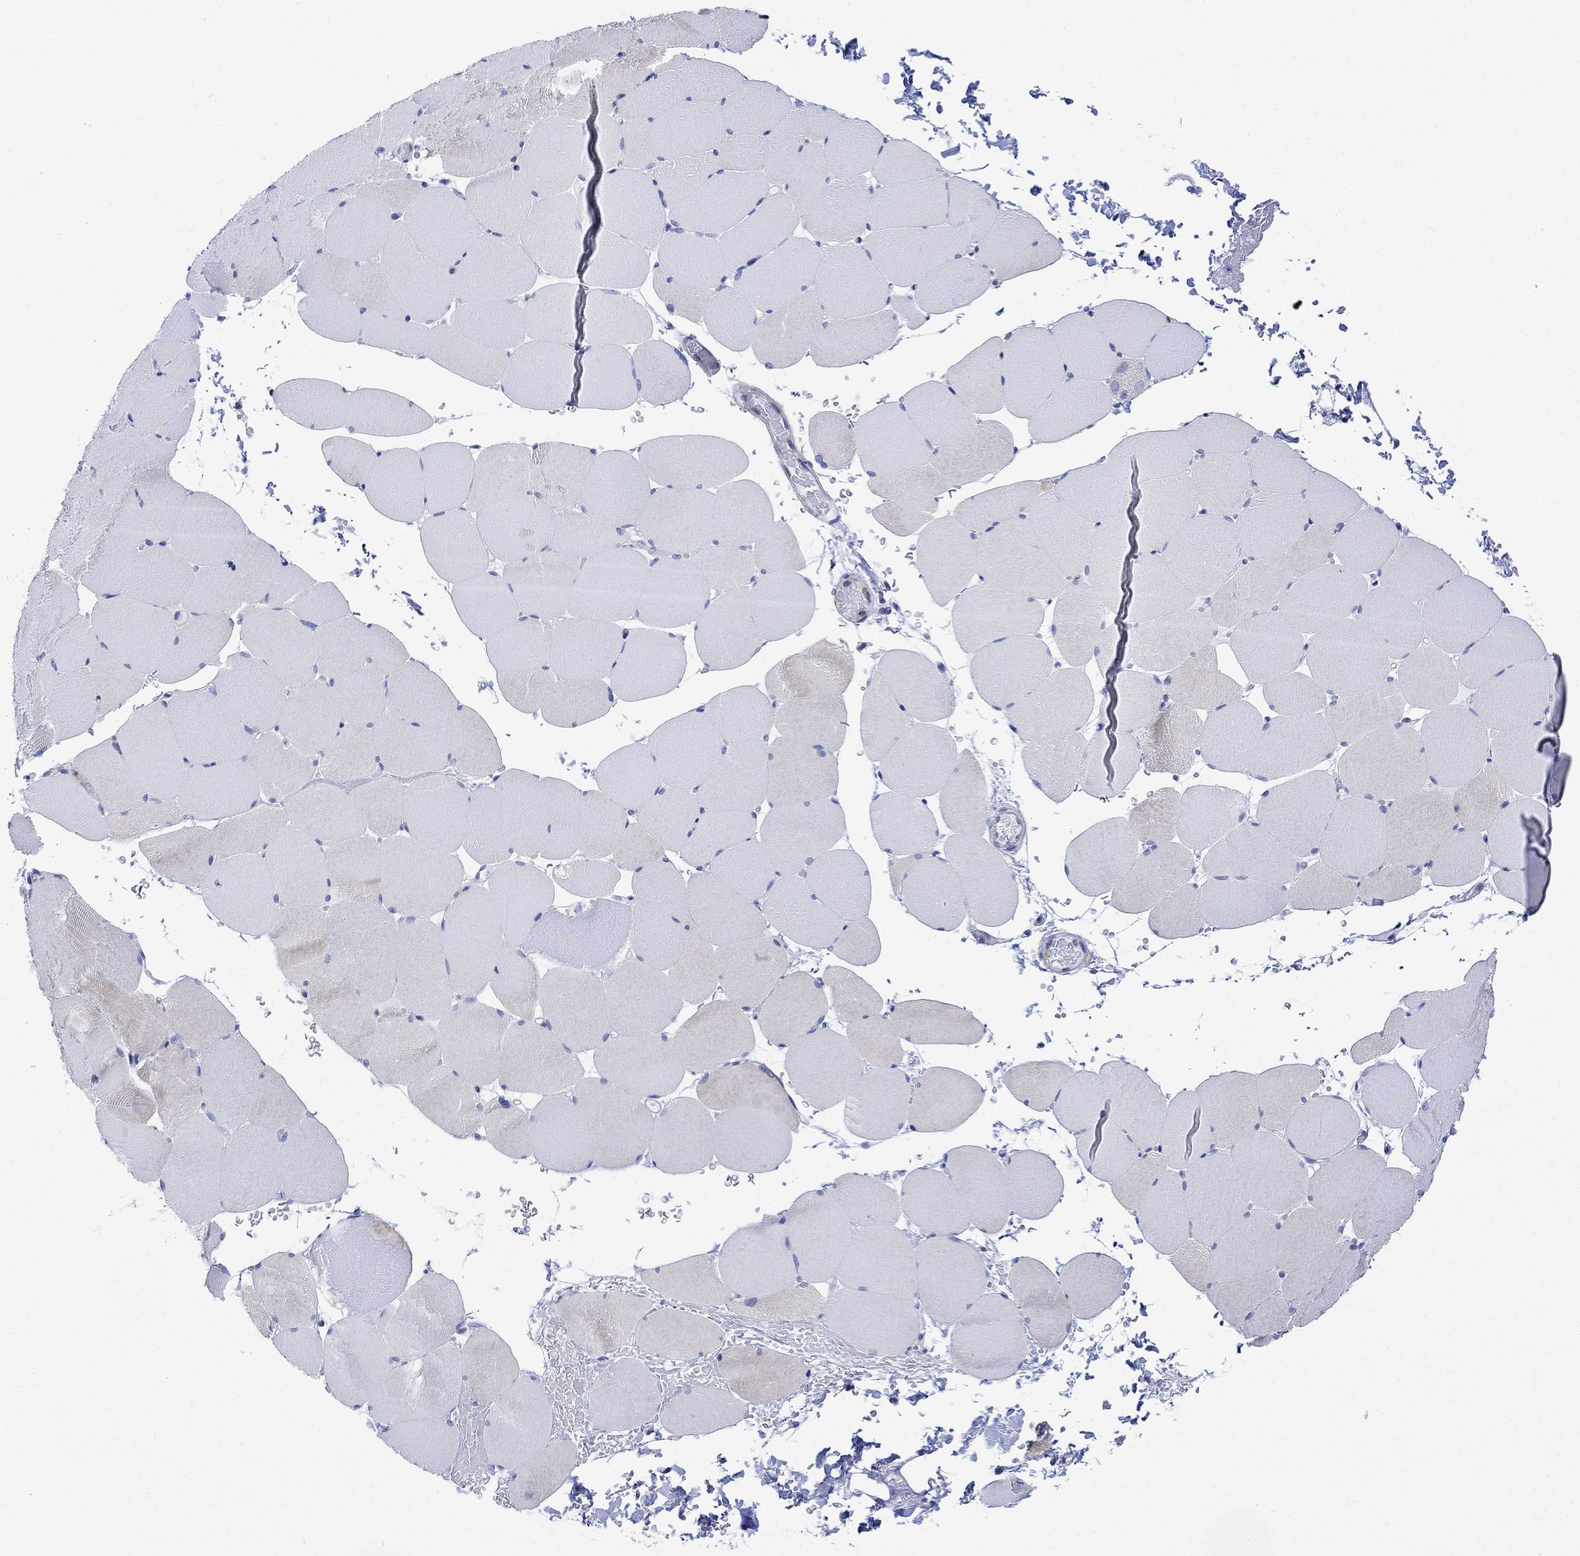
{"staining": {"intensity": "negative", "quantity": "none", "location": "none"}, "tissue": "skeletal muscle", "cell_type": "Myocytes", "image_type": "normal", "snomed": [{"axis": "morphology", "description": "Normal tissue, NOS"}, {"axis": "topography", "description": "Skeletal muscle"}], "caption": "Protein analysis of normal skeletal muscle demonstrates no significant staining in myocytes.", "gene": "ARSK", "patient": {"sex": "female", "age": 37}}